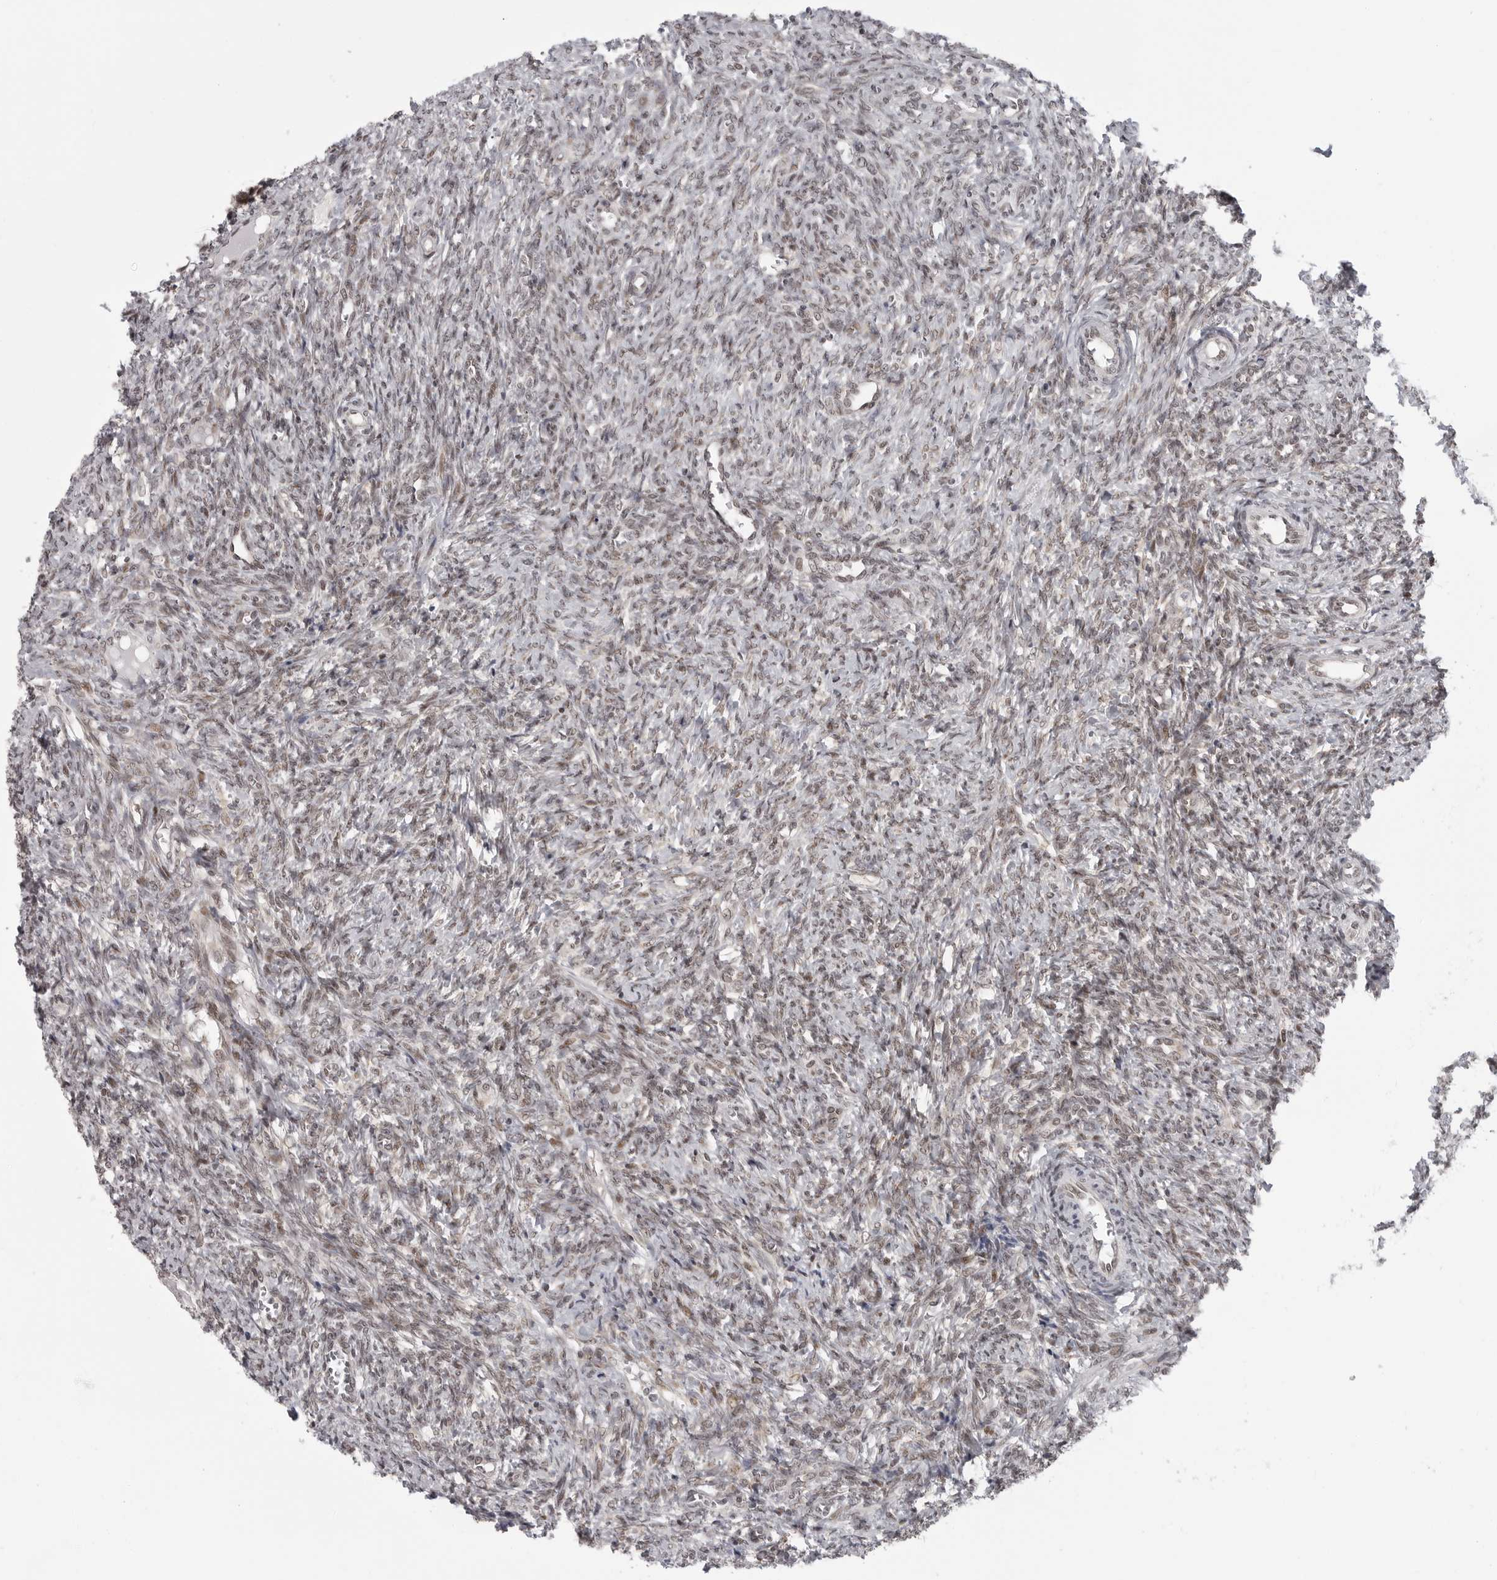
{"staining": {"intensity": "moderate", "quantity": "25%-75%", "location": "nuclear"}, "tissue": "ovary", "cell_type": "Ovarian stroma cells", "image_type": "normal", "snomed": [{"axis": "morphology", "description": "Normal tissue, NOS"}, {"axis": "topography", "description": "Ovary"}], "caption": "IHC staining of normal ovary, which shows medium levels of moderate nuclear expression in about 25%-75% of ovarian stroma cells indicating moderate nuclear protein expression. The staining was performed using DAB (3,3'-diaminobenzidine) (brown) for protein detection and nuclei were counterstained in hematoxylin (blue).", "gene": "PRDM10", "patient": {"sex": "female", "age": 41}}